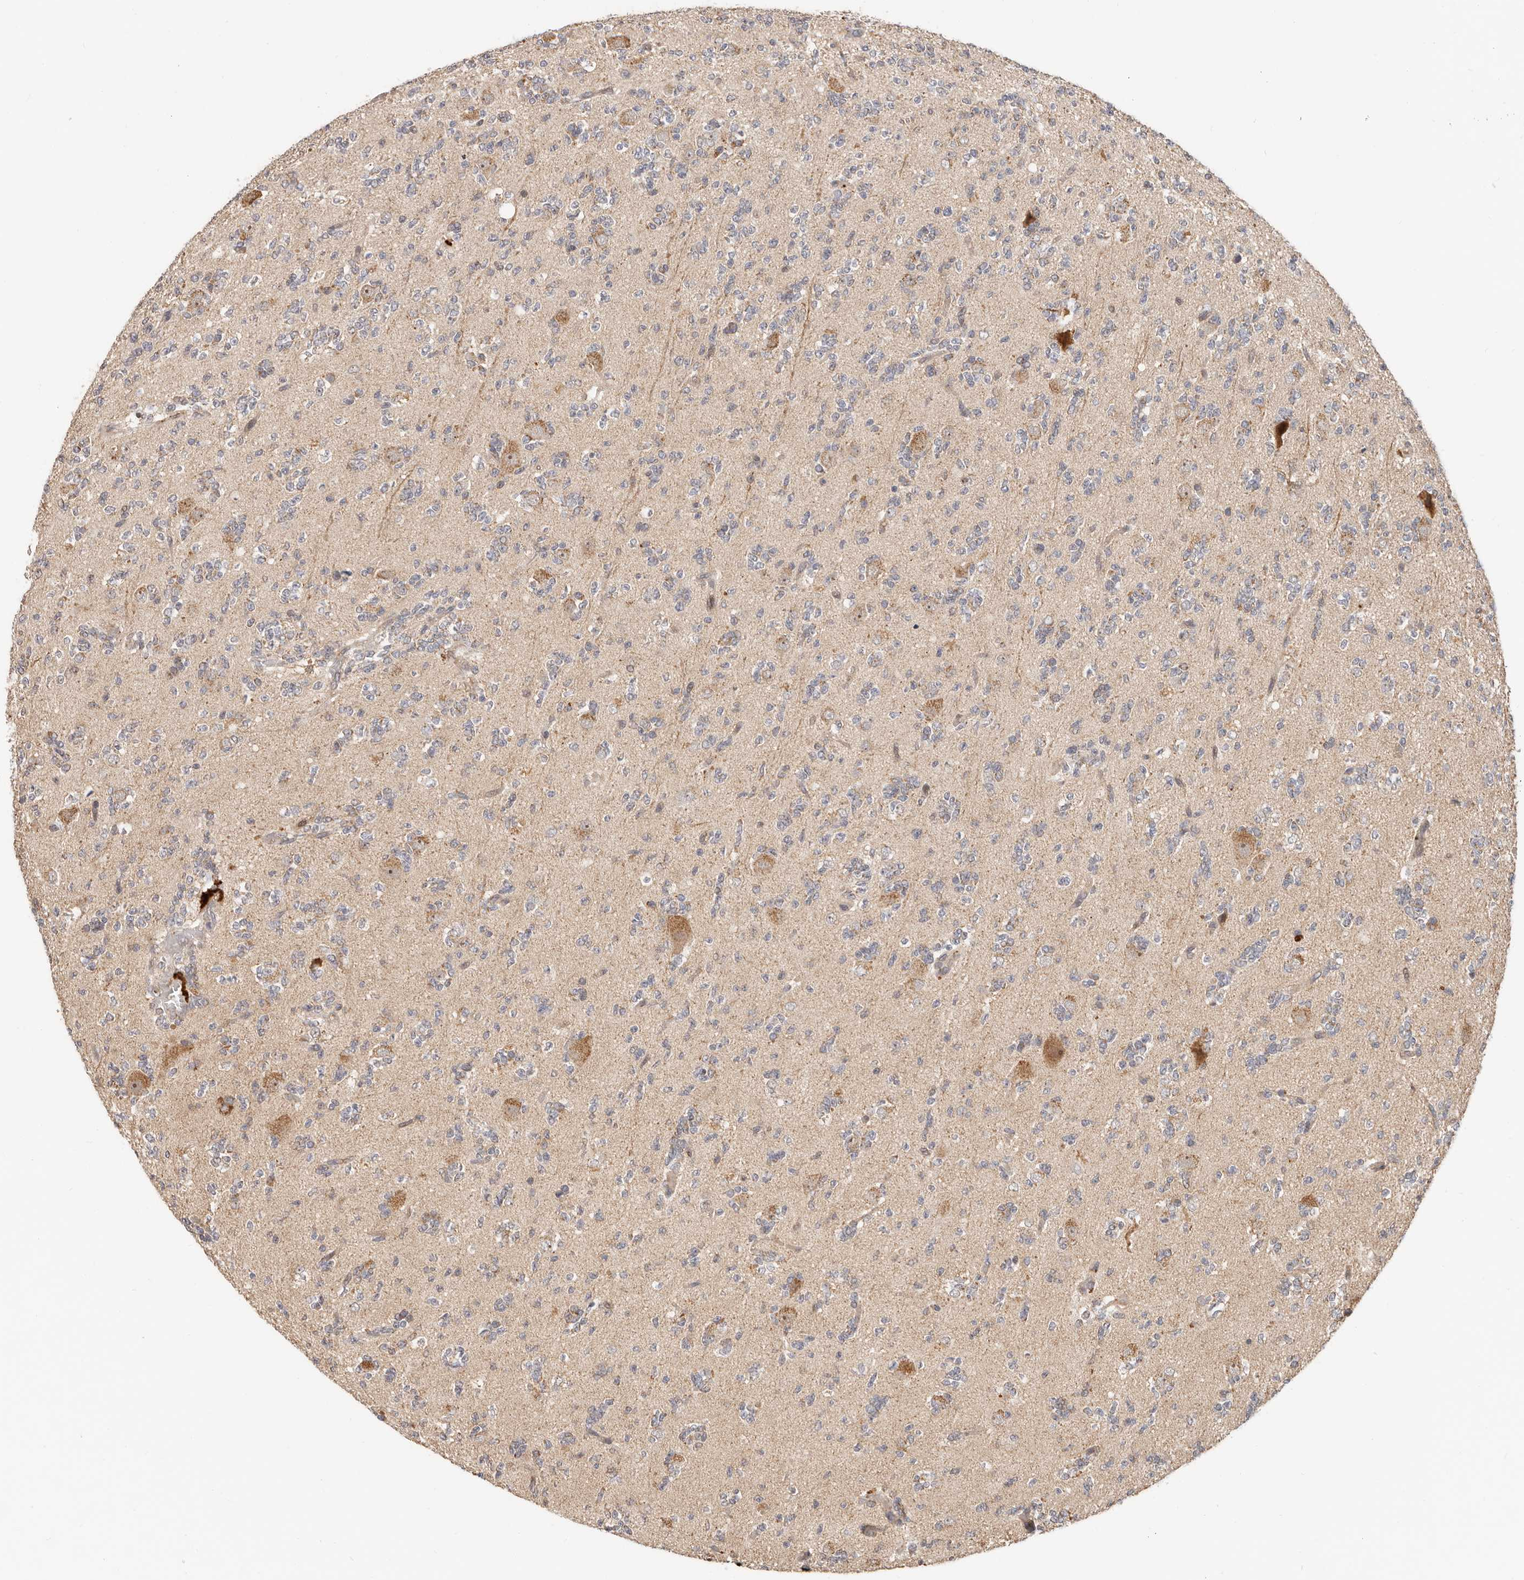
{"staining": {"intensity": "negative", "quantity": "none", "location": "none"}, "tissue": "glioma", "cell_type": "Tumor cells", "image_type": "cancer", "snomed": [{"axis": "morphology", "description": "Glioma, malignant, High grade"}, {"axis": "topography", "description": "Brain"}], "caption": "There is no significant positivity in tumor cells of glioma.", "gene": "ZRANB1", "patient": {"sex": "female", "age": 62}}